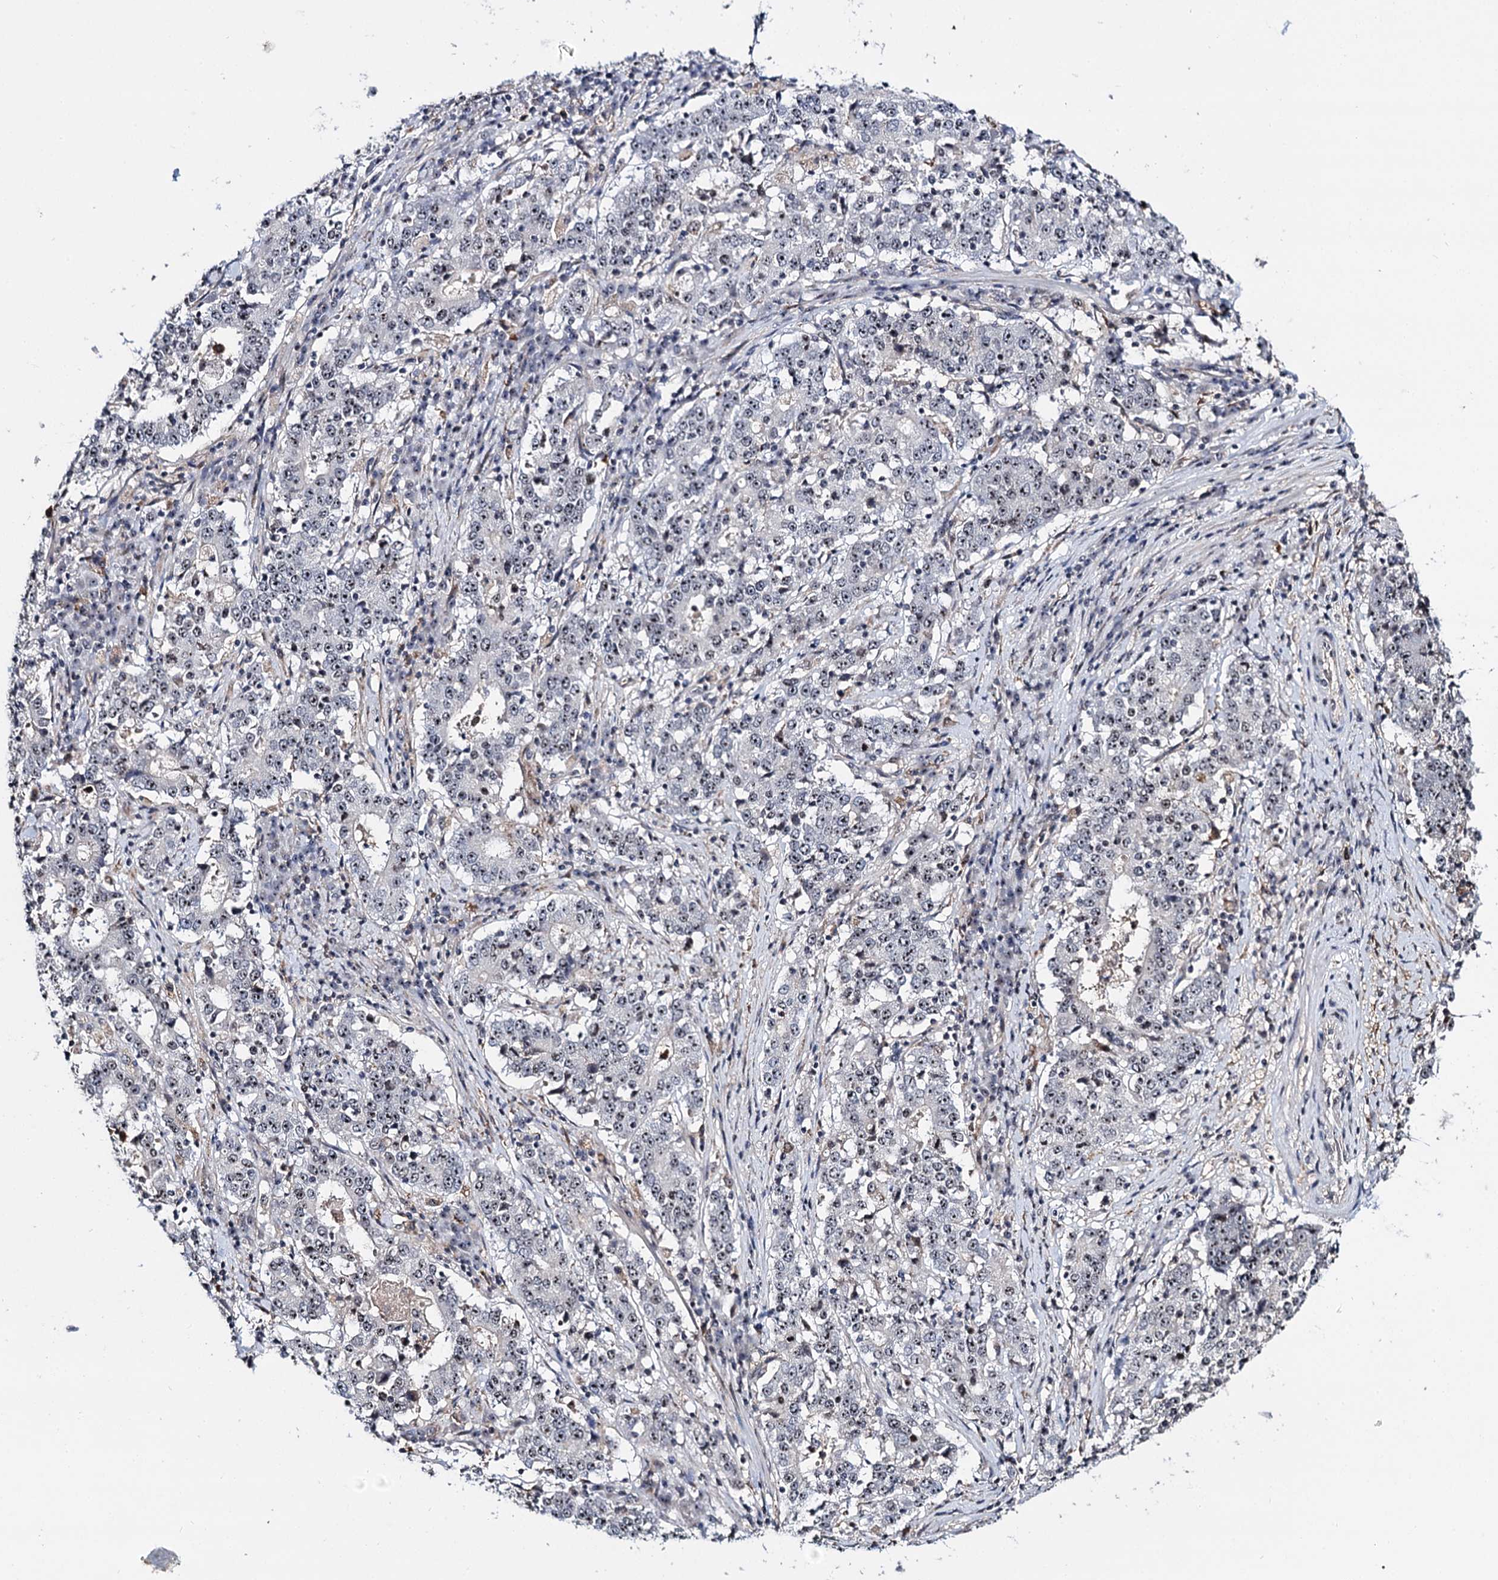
{"staining": {"intensity": "weak", "quantity": "<25%", "location": "nuclear"}, "tissue": "stomach cancer", "cell_type": "Tumor cells", "image_type": "cancer", "snomed": [{"axis": "morphology", "description": "Adenocarcinoma, NOS"}, {"axis": "topography", "description": "Stomach"}], "caption": "This is a micrograph of IHC staining of adenocarcinoma (stomach), which shows no expression in tumor cells. (Stains: DAB immunohistochemistry with hematoxylin counter stain, Microscopy: brightfield microscopy at high magnification).", "gene": "SUPT20H", "patient": {"sex": "male", "age": 59}}